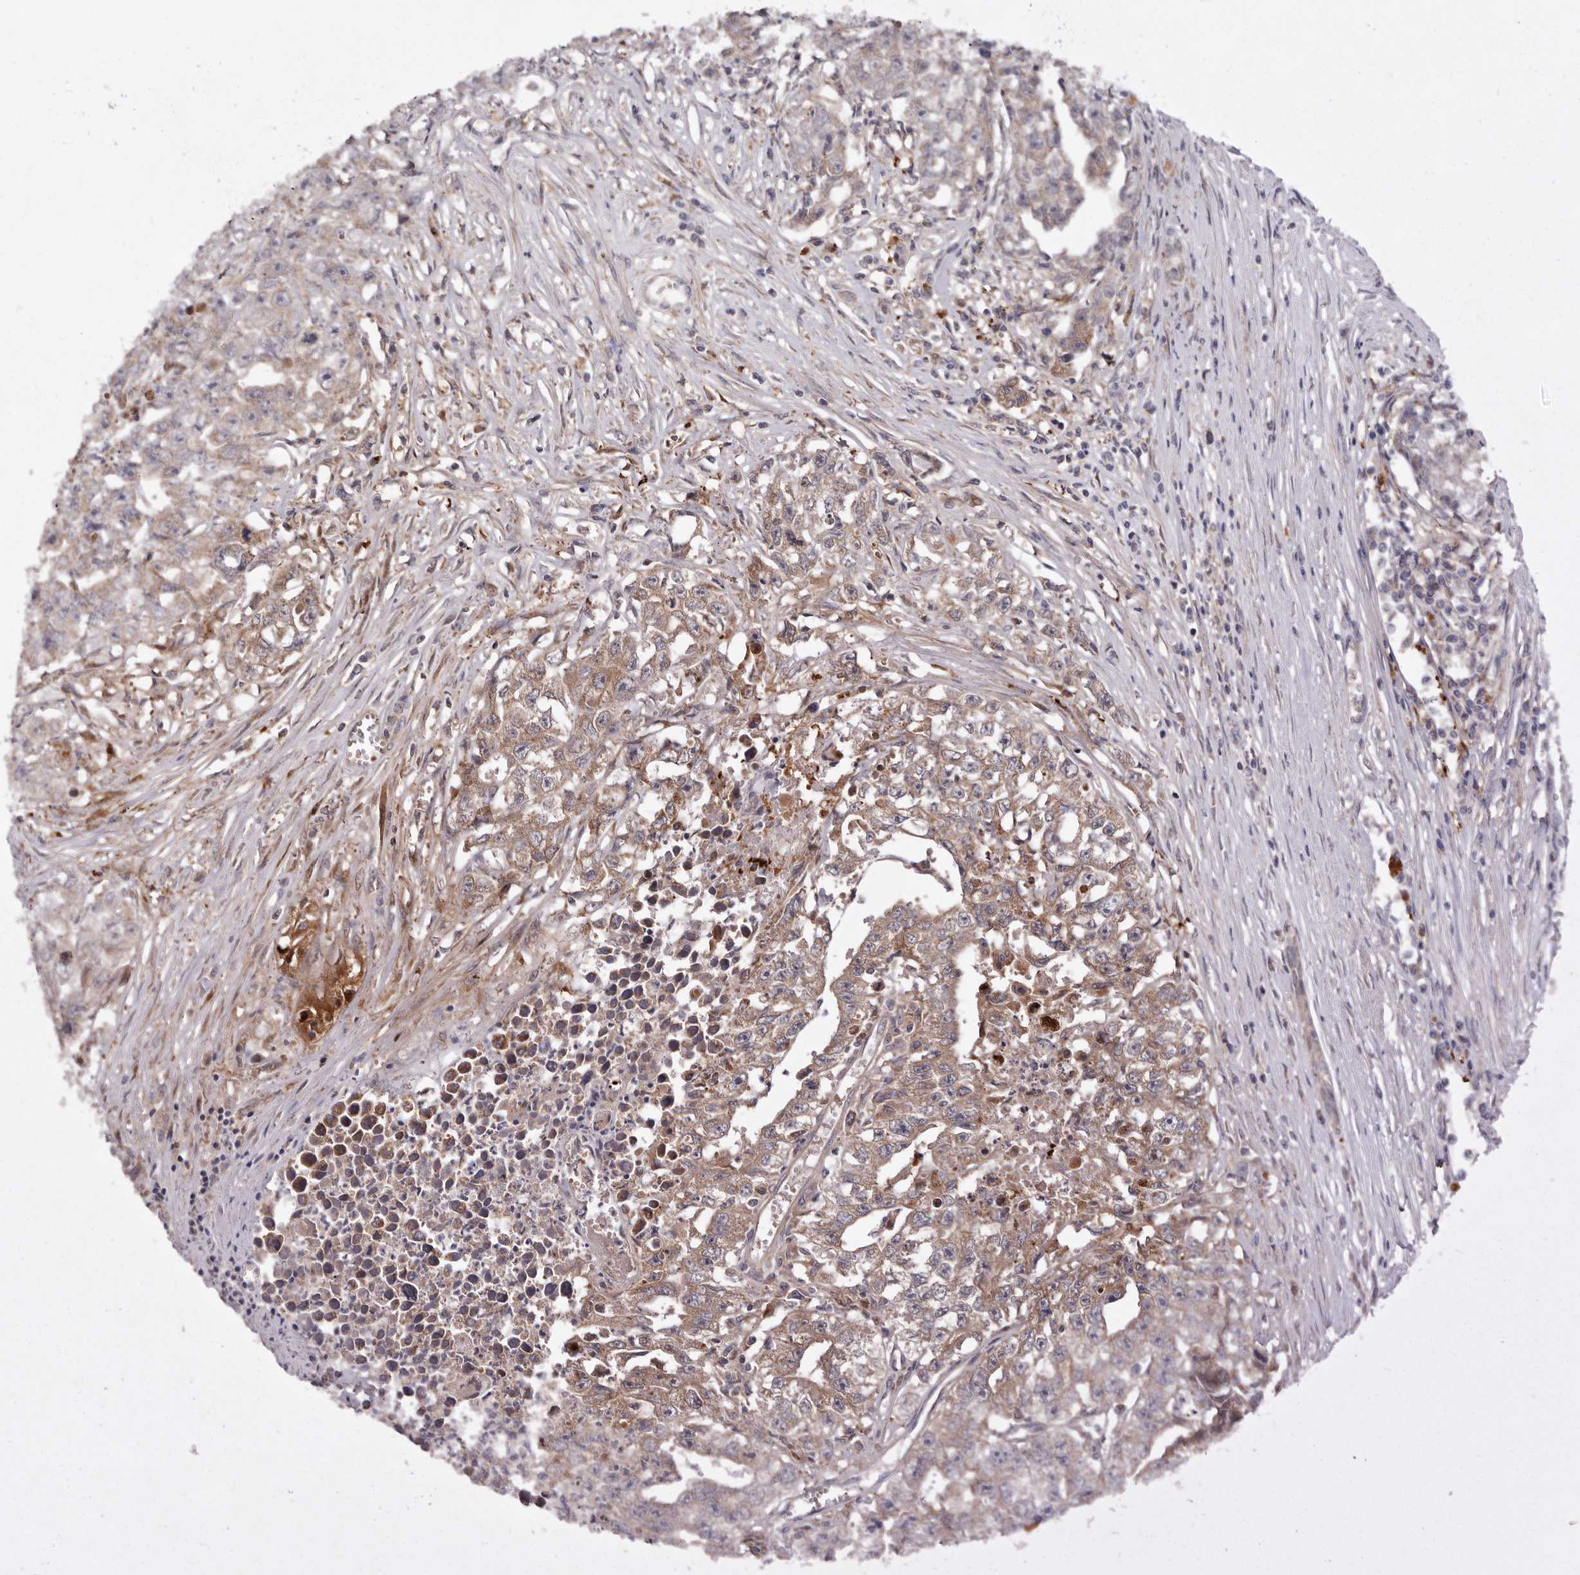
{"staining": {"intensity": "moderate", "quantity": ">75%", "location": "cytoplasmic/membranous"}, "tissue": "testis cancer", "cell_type": "Tumor cells", "image_type": "cancer", "snomed": [{"axis": "morphology", "description": "Seminoma, NOS"}, {"axis": "morphology", "description": "Carcinoma, Embryonal, NOS"}, {"axis": "topography", "description": "Testis"}], "caption": "Immunohistochemistry (IHC) staining of testis cancer, which exhibits medium levels of moderate cytoplasmic/membranous expression in approximately >75% of tumor cells indicating moderate cytoplasmic/membranous protein expression. The staining was performed using DAB (brown) for protein detection and nuclei were counterstained in hematoxylin (blue).", "gene": "GOT1L1", "patient": {"sex": "male", "age": 43}}